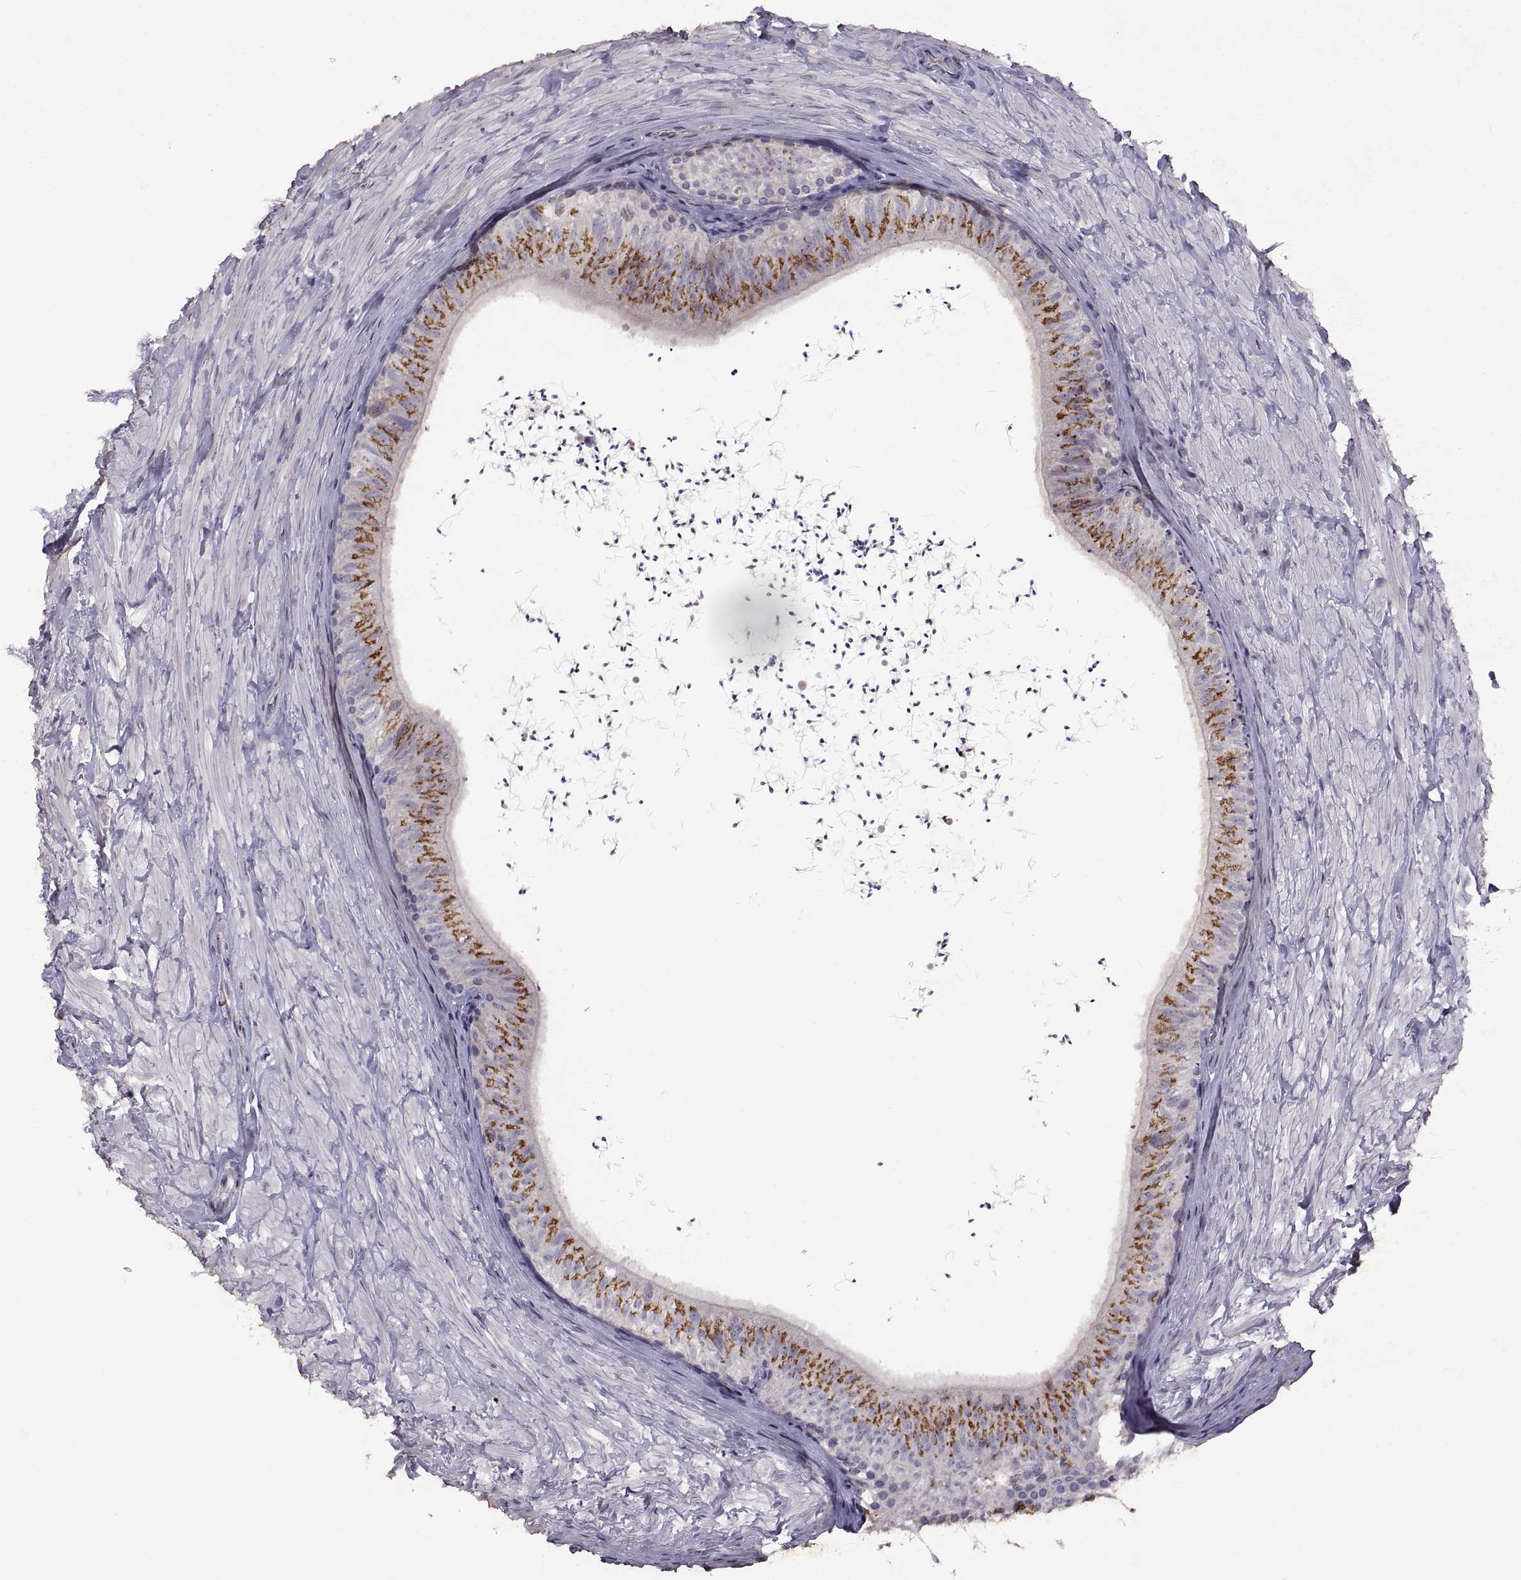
{"staining": {"intensity": "strong", "quantity": "25%-75%", "location": "cytoplasmic/membranous"}, "tissue": "epididymis", "cell_type": "Glandular cells", "image_type": "normal", "snomed": [{"axis": "morphology", "description": "Normal tissue, NOS"}, {"axis": "topography", "description": "Epididymis"}], "caption": "Protein staining by immunohistochemistry displays strong cytoplasmic/membranous expression in about 25%-75% of glandular cells in normal epididymis.", "gene": "DEFB136", "patient": {"sex": "male", "age": 32}}